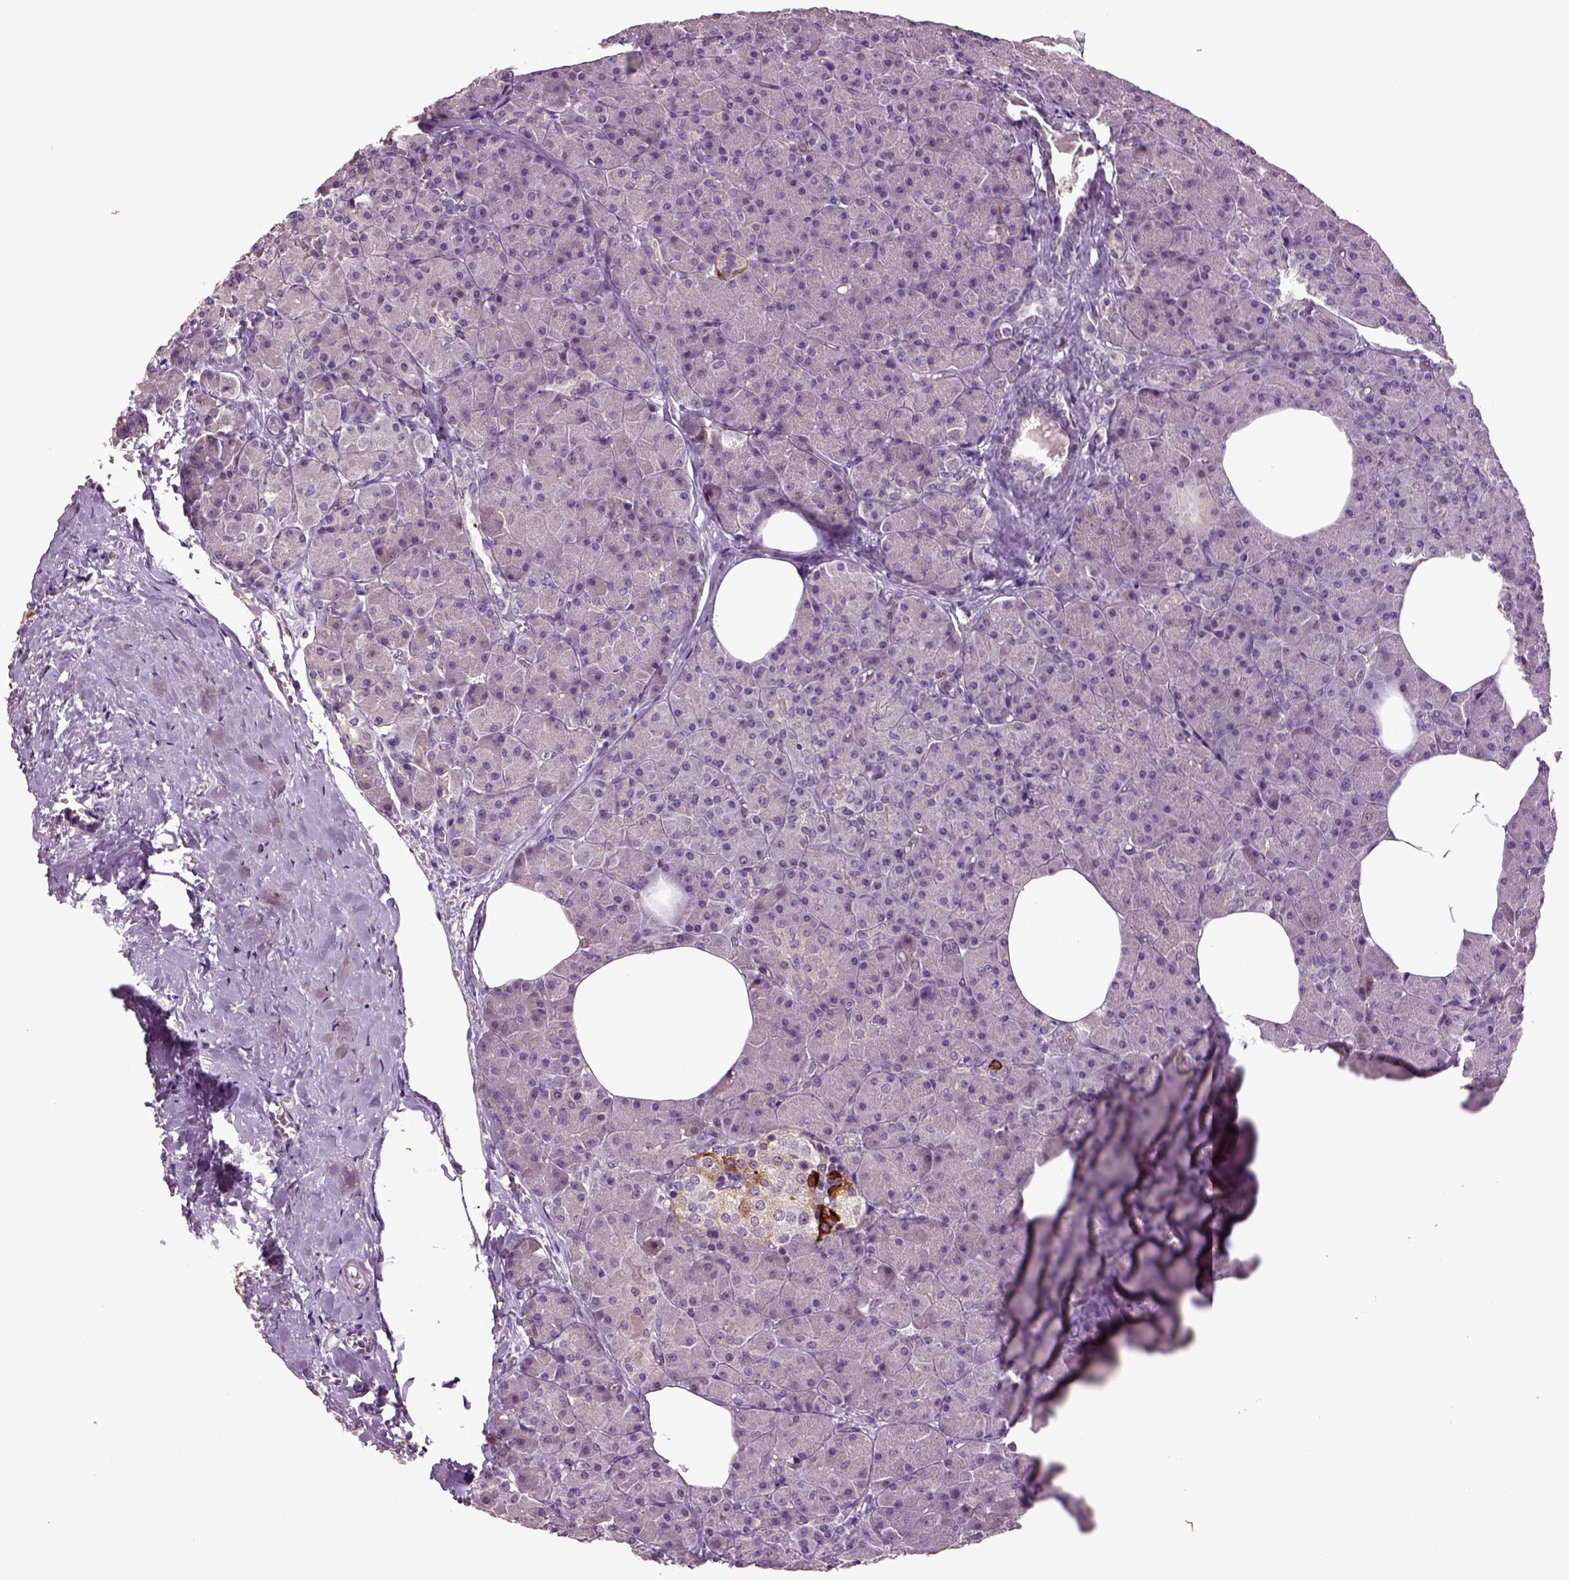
{"staining": {"intensity": "negative", "quantity": "none", "location": "none"}, "tissue": "pancreas", "cell_type": "Exocrine glandular cells", "image_type": "normal", "snomed": [{"axis": "morphology", "description": "Normal tissue, NOS"}, {"axis": "topography", "description": "Pancreas"}], "caption": "An image of human pancreas is negative for staining in exocrine glandular cells. The staining was performed using DAB to visualize the protein expression in brown, while the nuclei were stained in blue with hematoxylin (Magnification: 20x).", "gene": "SLC17A6", "patient": {"sex": "female", "age": 45}}